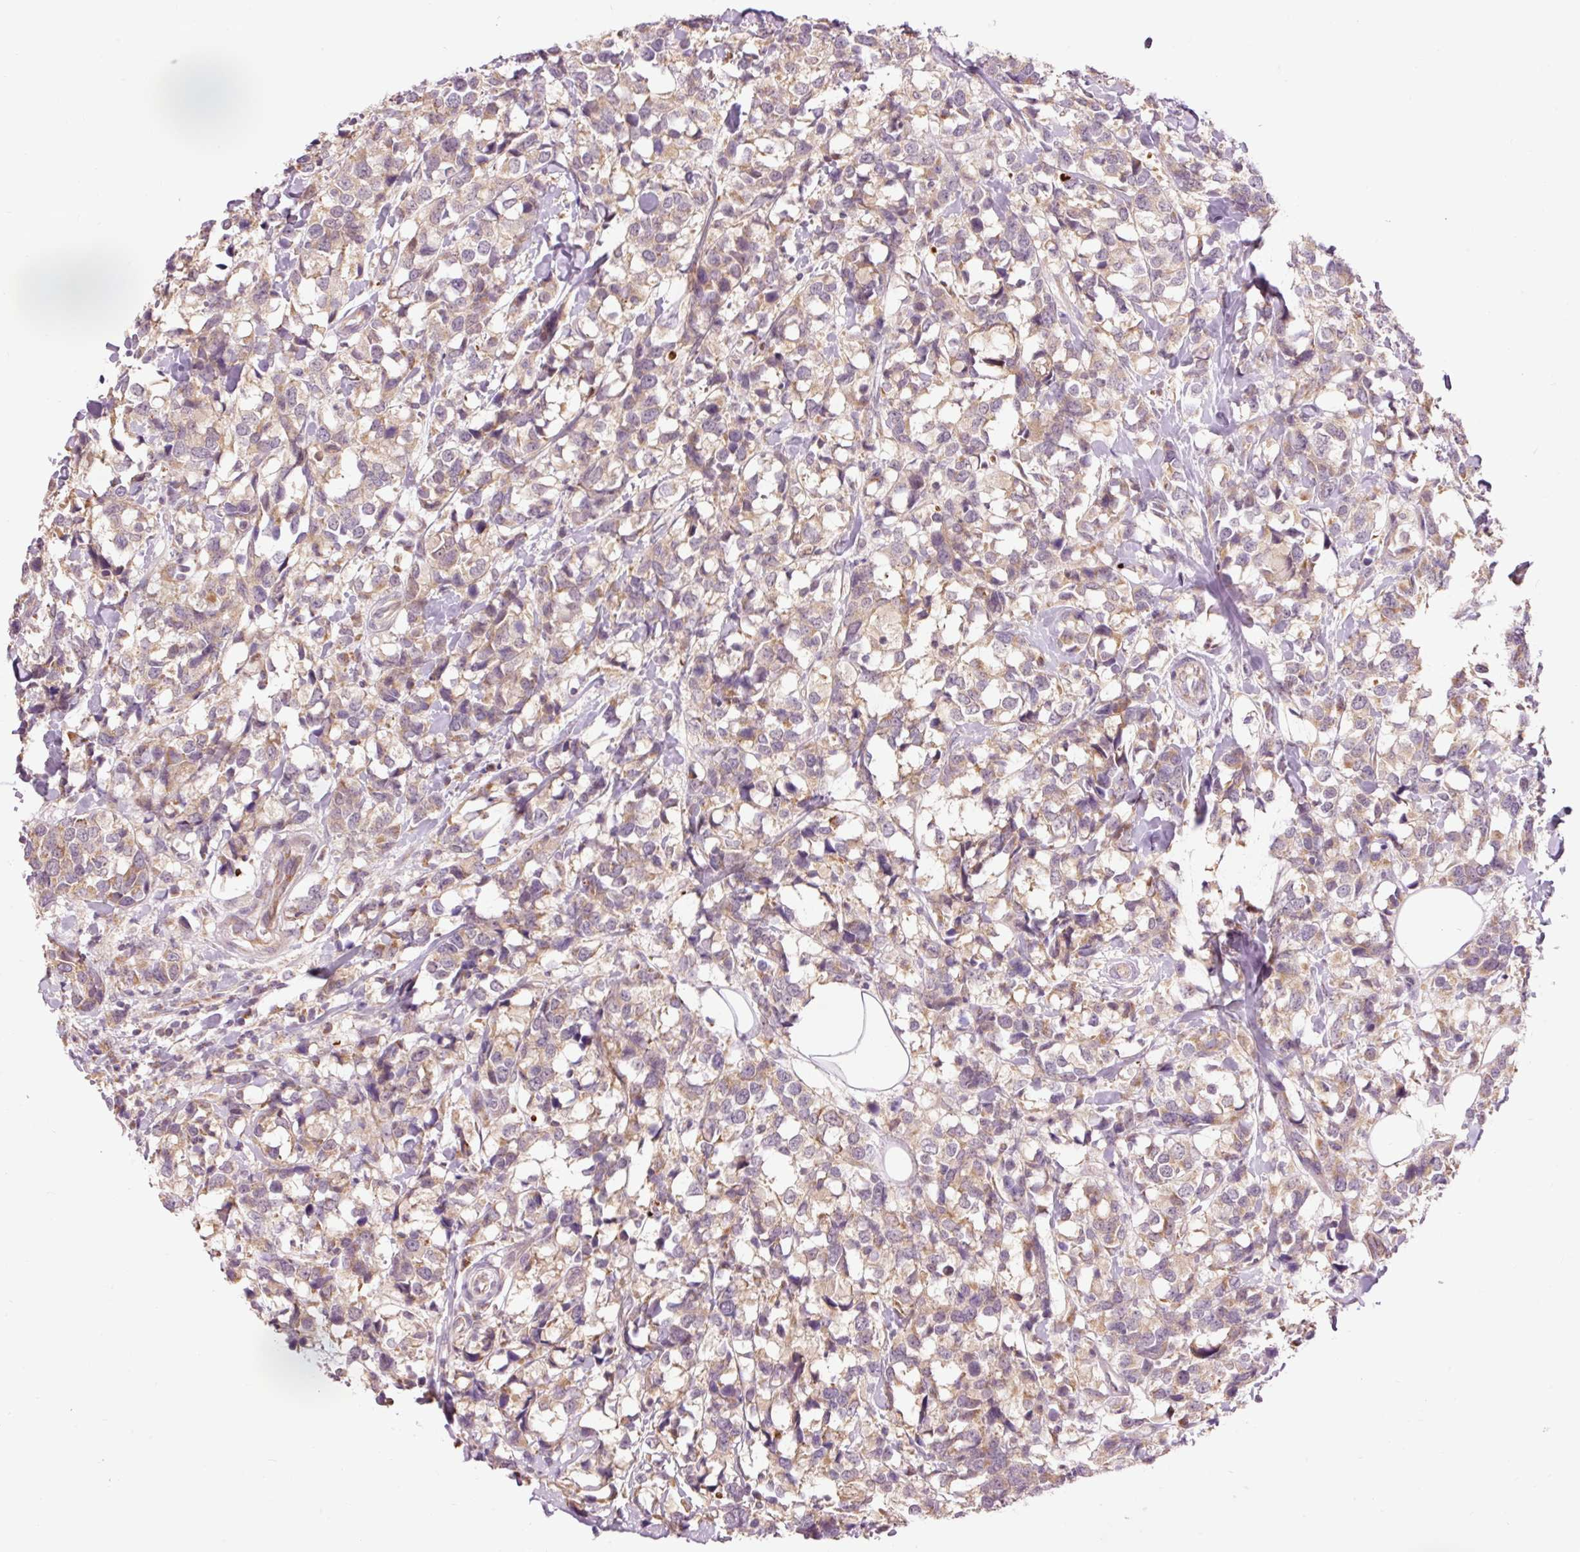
{"staining": {"intensity": "weak", "quantity": "25%-75%", "location": "cytoplasmic/membranous"}, "tissue": "breast cancer", "cell_type": "Tumor cells", "image_type": "cancer", "snomed": [{"axis": "morphology", "description": "Lobular carcinoma"}, {"axis": "topography", "description": "Breast"}], "caption": "This photomicrograph shows breast lobular carcinoma stained with immunohistochemistry to label a protein in brown. The cytoplasmic/membranous of tumor cells show weak positivity for the protein. Nuclei are counter-stained blue.", "gene": "PRDX5", "patient": {"sex": "female", "age": 59}}